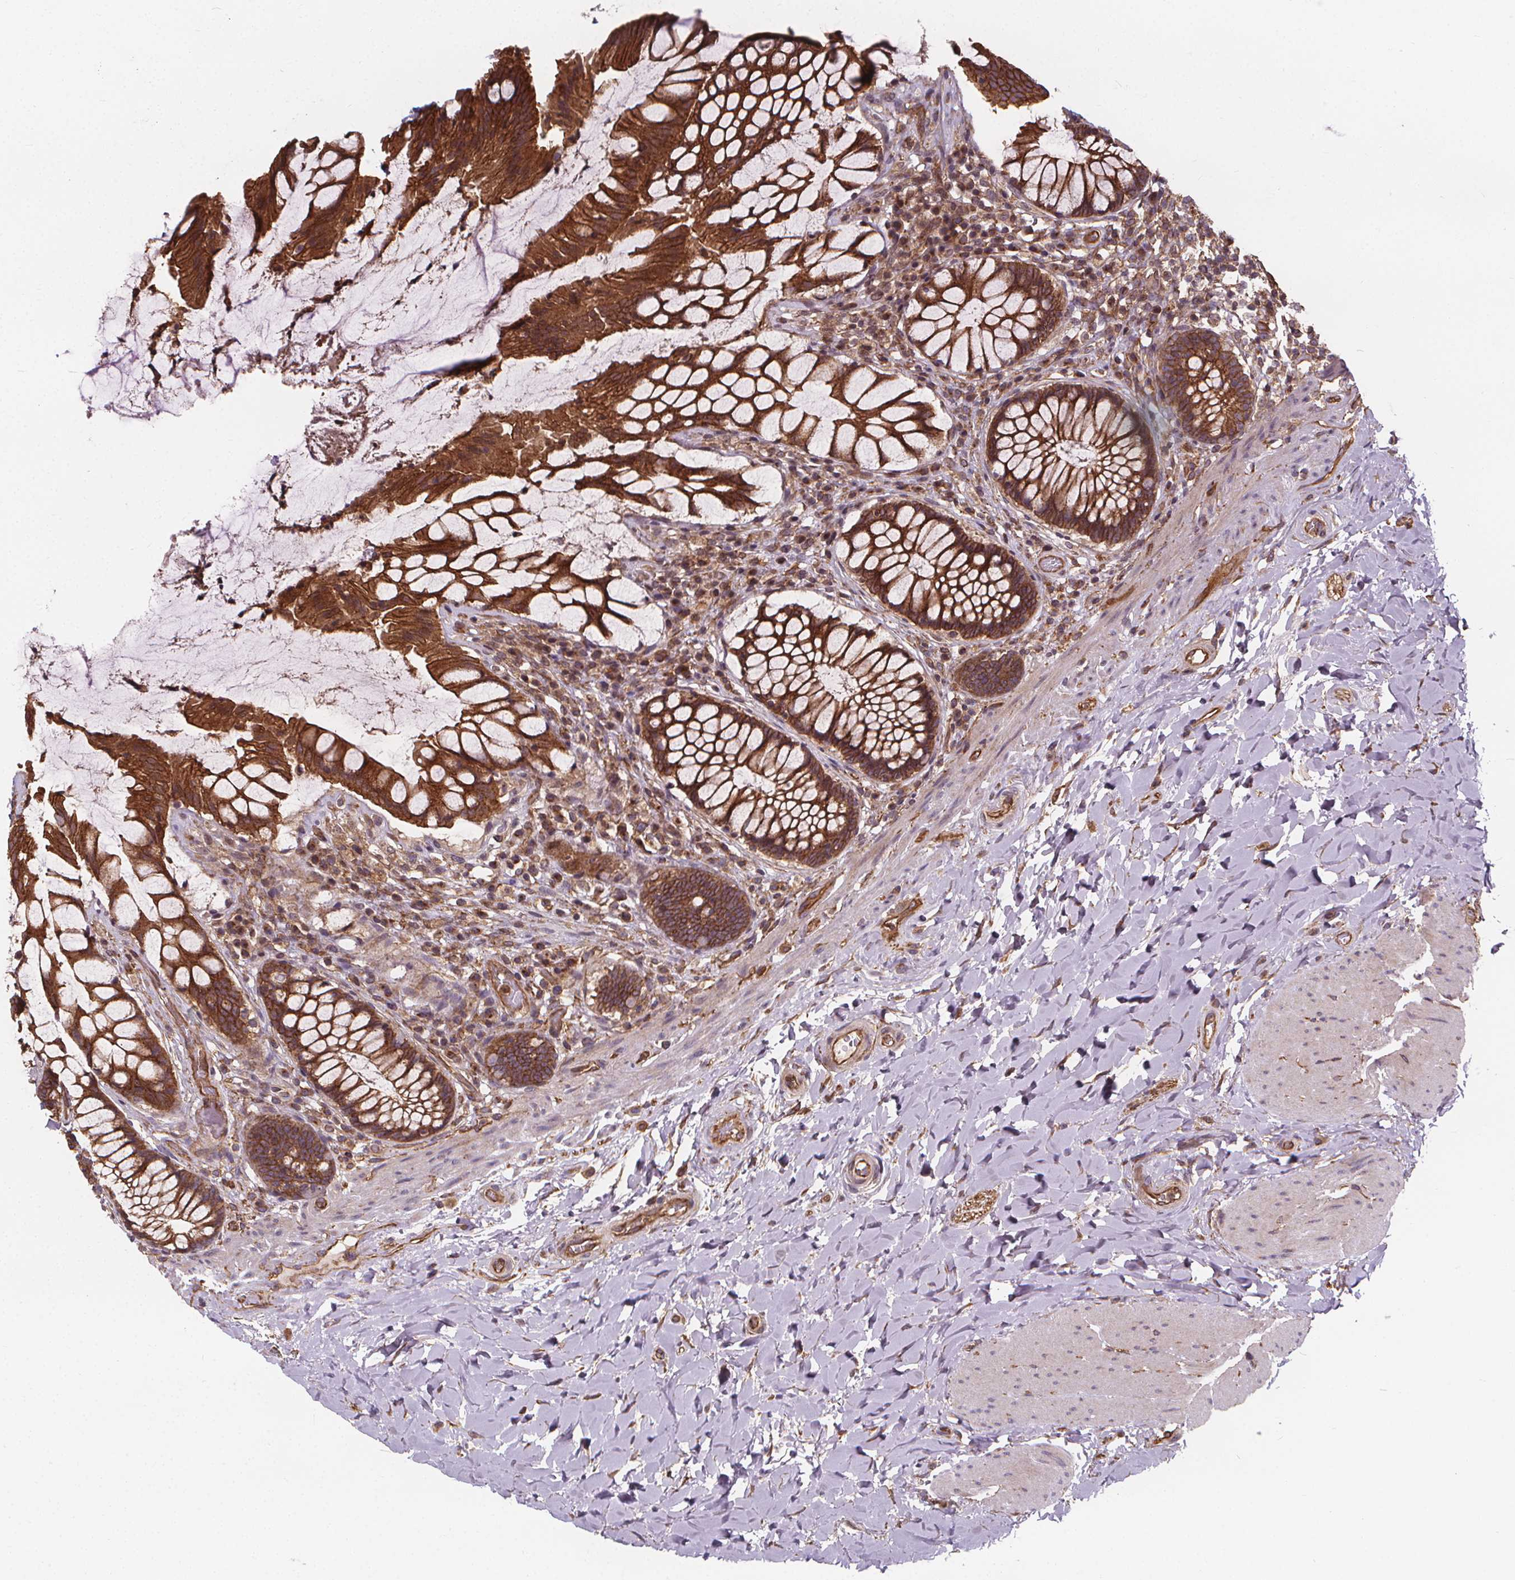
{"staining": {"intensity": "strong", "quantity": ">75%", "location": "cytoplasmic/membranous"}, "tissue": "rectum", "cell_type": "Glandular cells", "image_type": "normal", "snomed": [{"axis": "morphology", "description": "Normal tissue, NOS"}, {"axis": "topography", "description": "Rectum"}], "caption": "Immunohistochemistry (DAB (3,3'-diaminobenzidine)) staining of benign rectum reveals strong cytoplasmic/membranous protein positivity in about >75% of glandular cells.", "gene": "CLINT1", "patient": {"sex": "female", "age": 58}}